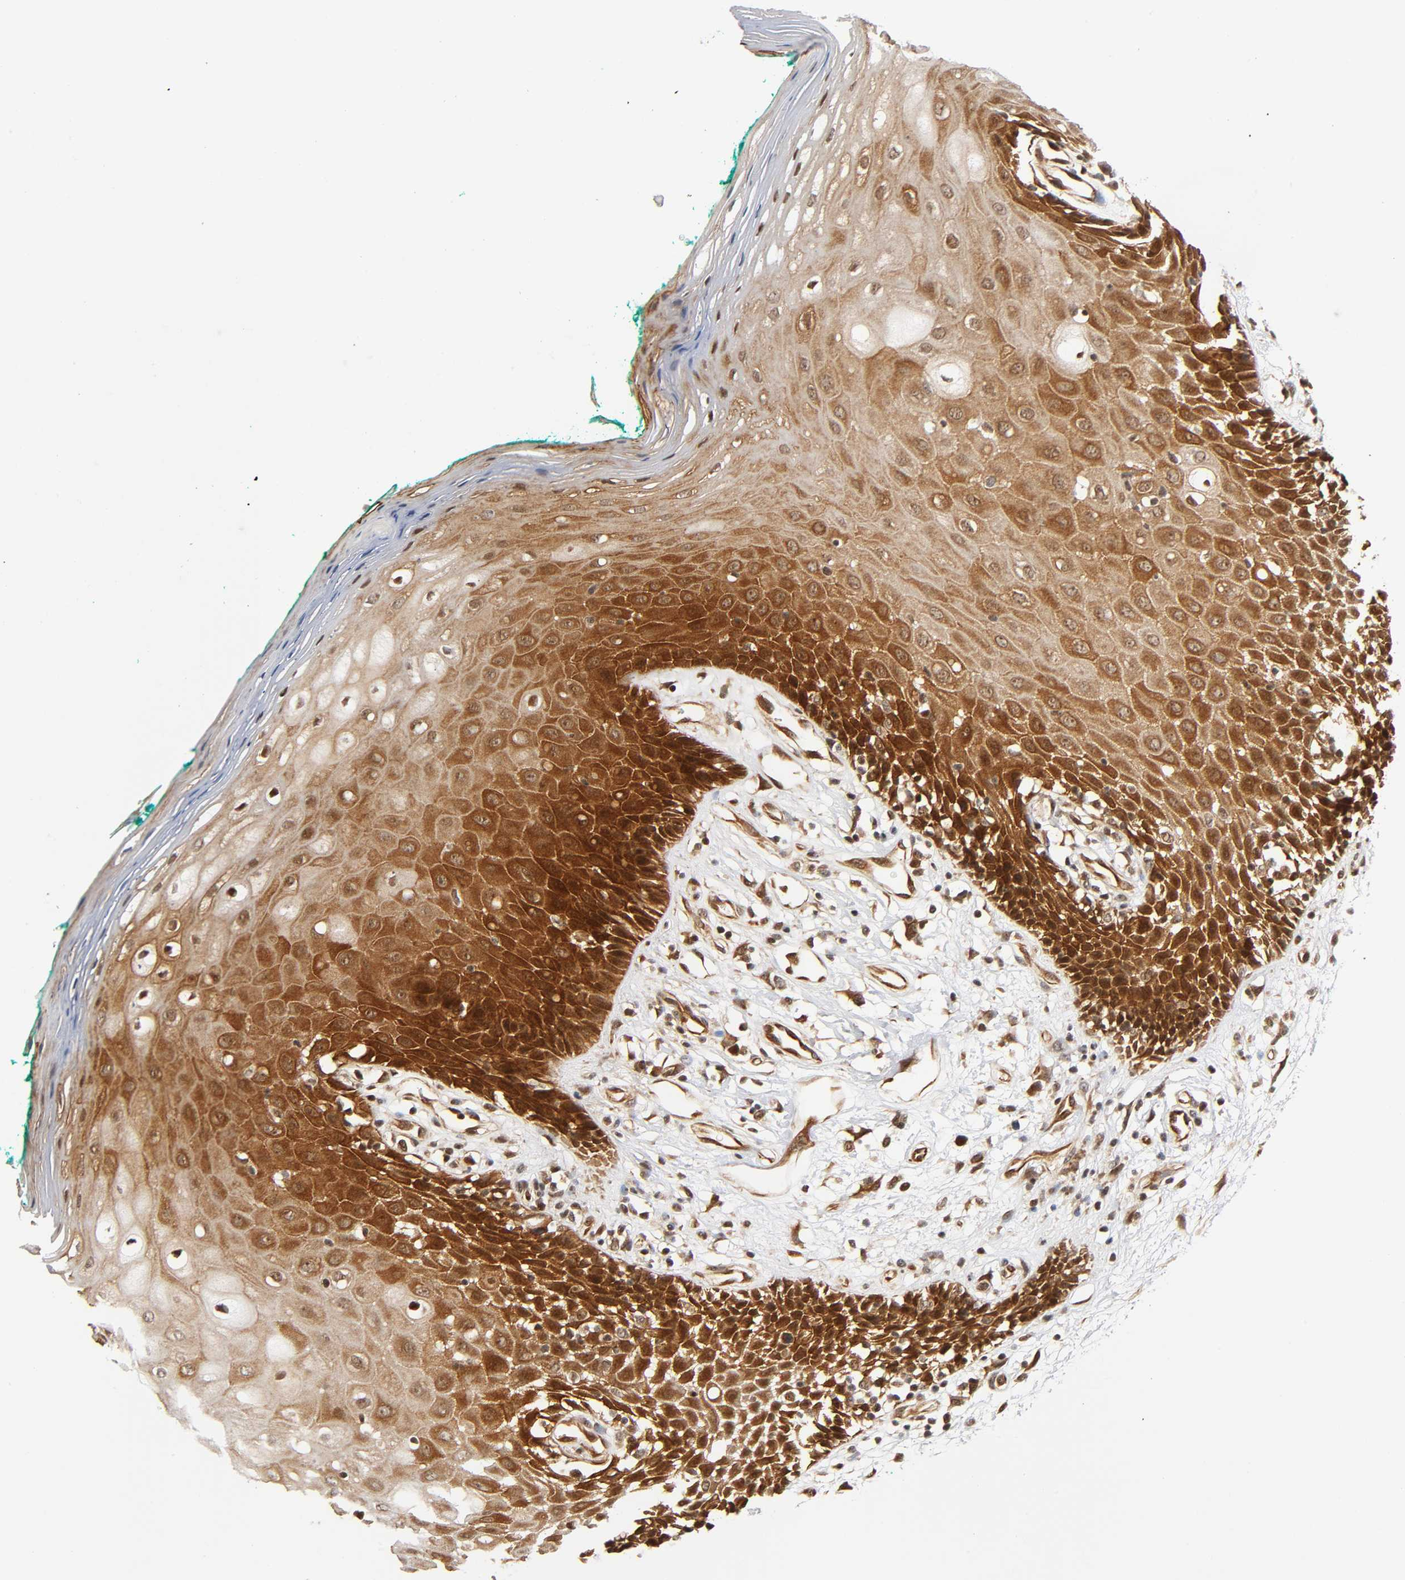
{"staining": {"intensity": "strong", "quantity": ">75%", "location": "cytoplasmic/membranous,nuclear"}, "tissue": "oral mucosa", "cell_type": "Squamous epithelial cells", "image_type": "normal", "snomed": [{"axis": "morphology", "description": "Normal tissue, NOS"}, {"axis": "morphology", "description": "Squamous cell carcinoma, NOS"}, {"axis": "topography", "description": "Skeletal muscle"}, {"axis": "topography", "description": "Oral tissue"}, {"axis": "topography", "description": "Head-Neck"}], "caption": "Brown immunohistochemical staining in unremarkable oral mucosa exhibits strong cytoplasmic/membranous,nuclear staining in about >75% of squamous epithelial cells.", "gene": "IQCJ", "patient": {"sex": "female", "age": 84}}